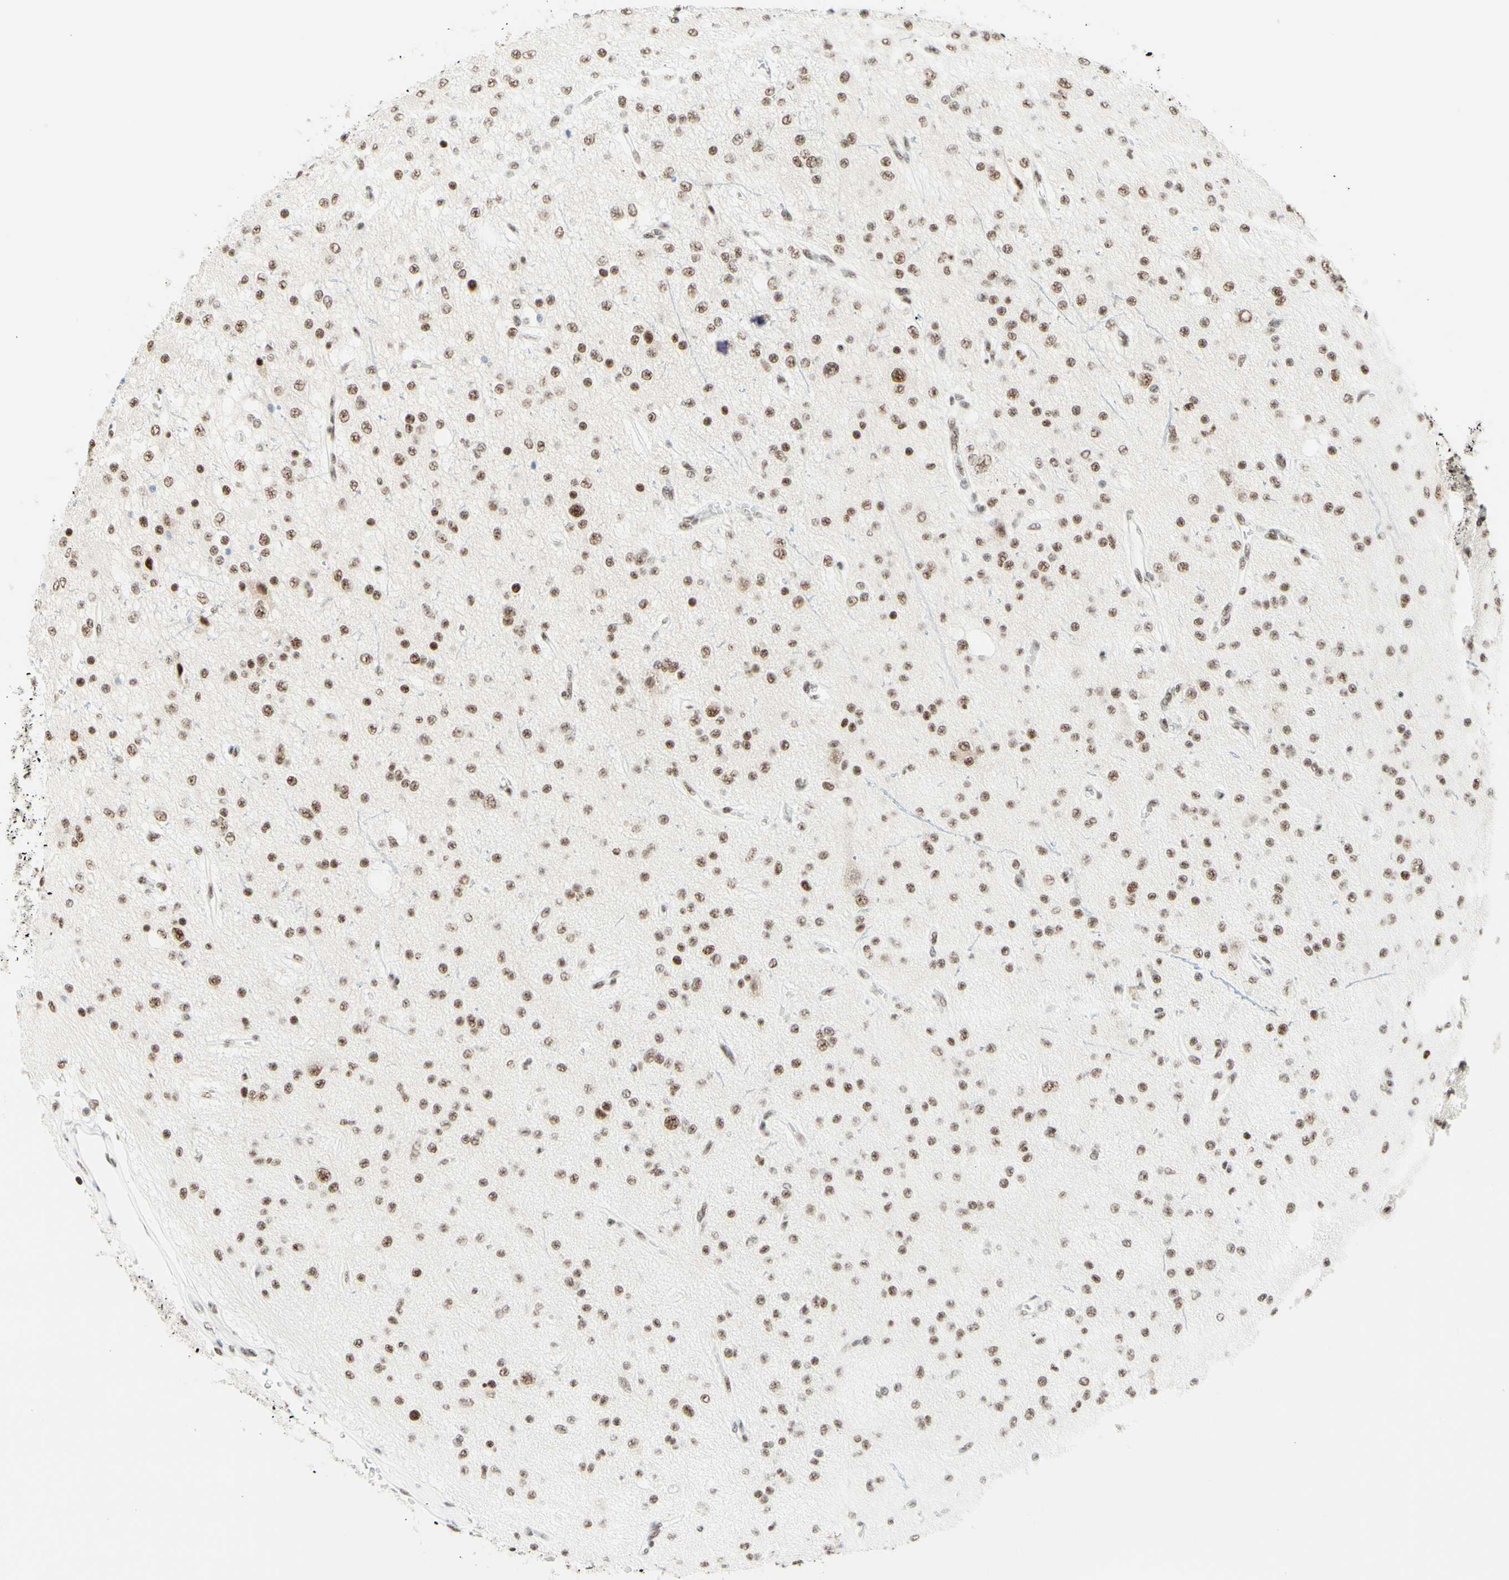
{"staining": {"intensity": "moderate", "quantity": ">75%", "location": "nuclear"}, "tissue": "glioma", "cell_type": "Tumor cells", "image_type": "cancer", "snomed": [{"axis": "morphology", "description": "Glioma, malignant, Low grade"}, {"axis": "topography", "description": "Brain"}], "caption": "Immunohistochemical staining of low-grade glioma (malignant) shows moderate nuclear protein expression in about >75% of tumor cells. (DAB (3,3'-diaminobenzidine) IHC, brown staining for protein, blue staining for nuclei).", "gene": "WTAP", "patient": {"sex": "male", "age": 38}}